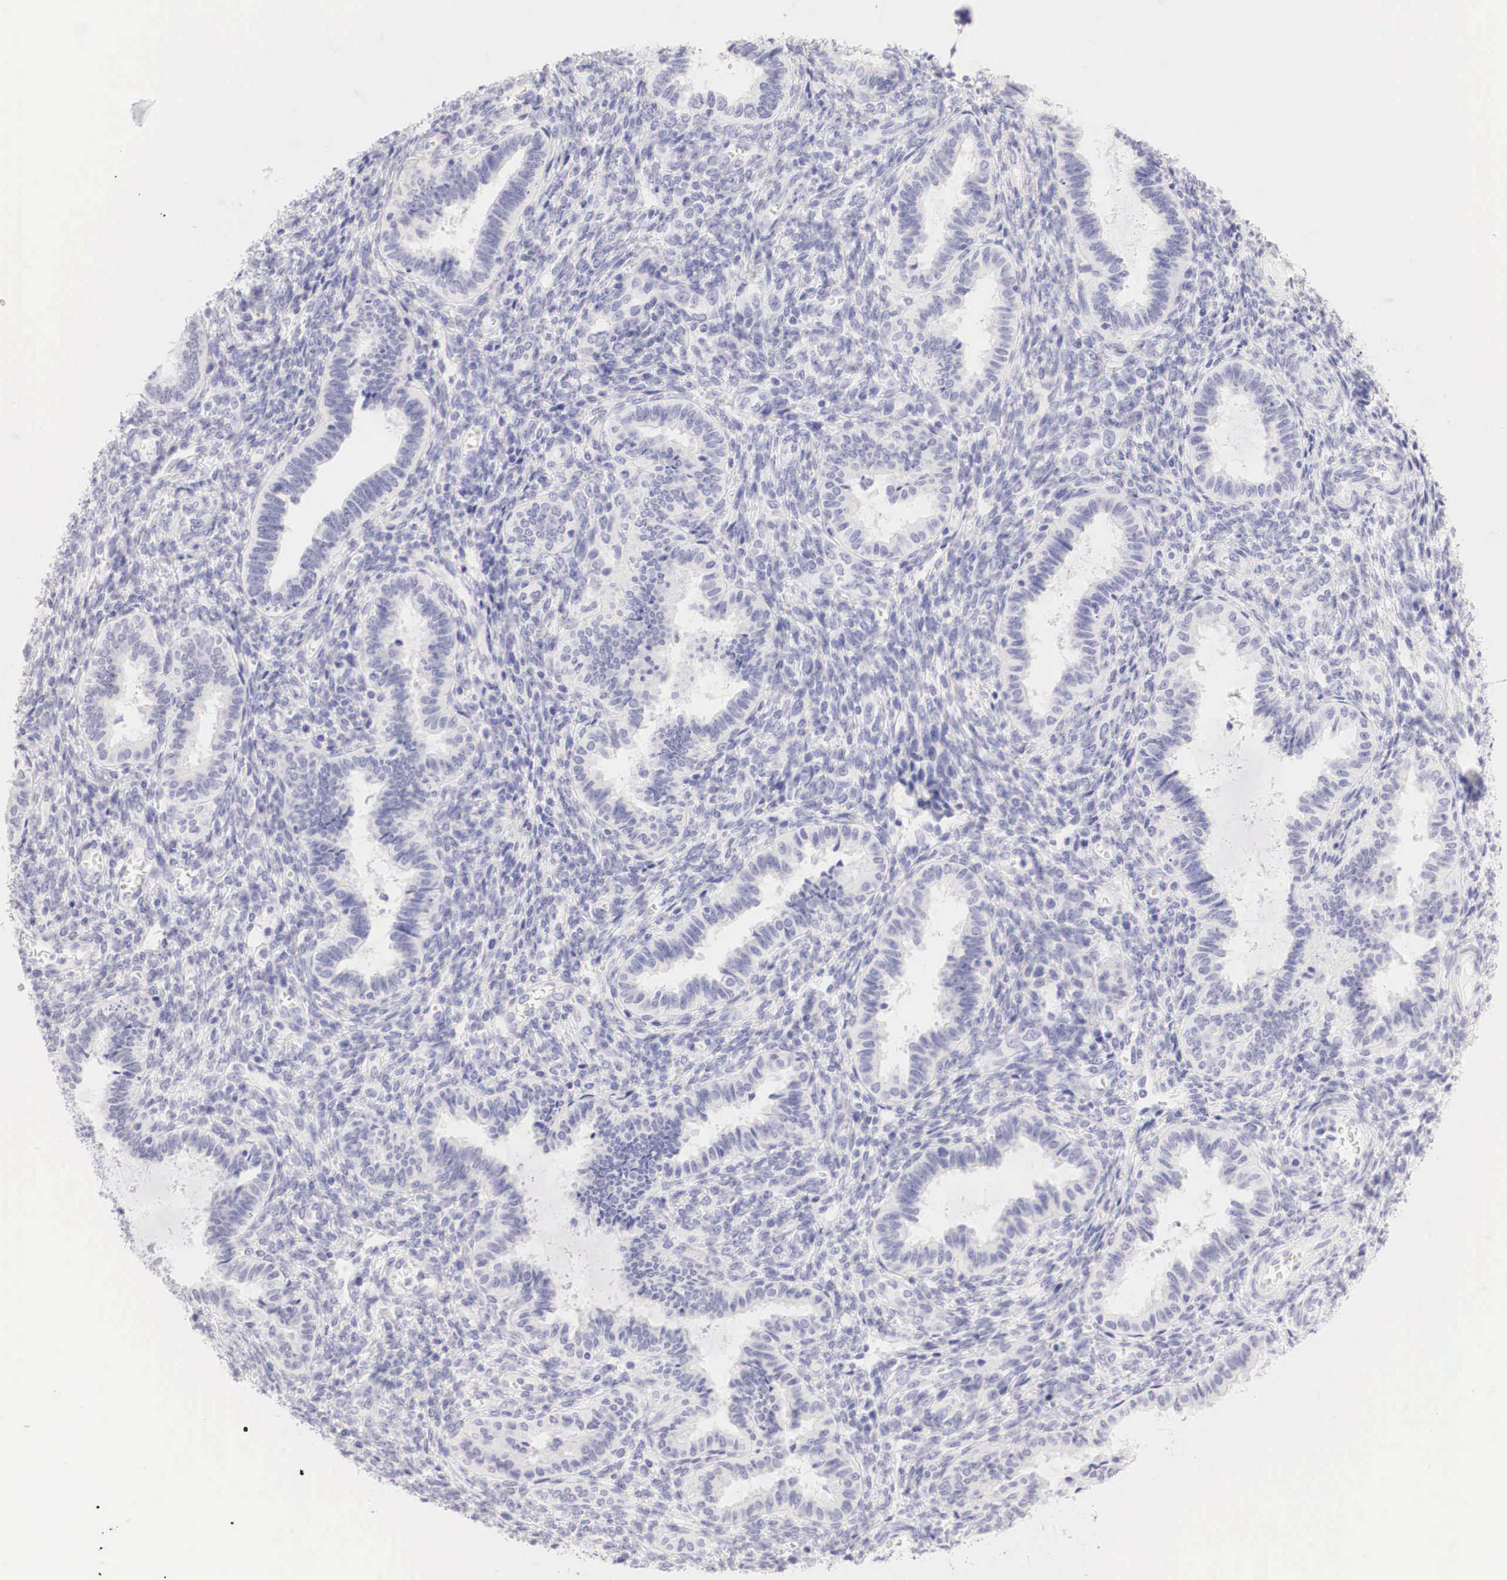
{"staining": {"intensity": "negative", "quantity": "none", "location": "none"}, "tissue": "endometrium", "cell_type": "Cells in endometrial stroma", "image_type": "normal", "snomed": [{"axis": "morphology", "description": "Normal tissue, NOS"}, {"axis": "topography", "description": "Endometrium"}], "caption": "High magnification brightfield microscopy of normal endometrium stained with DAB (3,3'-diaminobenzidine) (brown) and counterstained with hematoxylin (blue): cells in endometrial stroma show no significant positivity. Brightfield microscopy of IHC stained with DAB (brown) and hematoxylin (blue), captured at high magnification.", "gene": "TYR", "patient": {"sex": "female", "age": 36}}